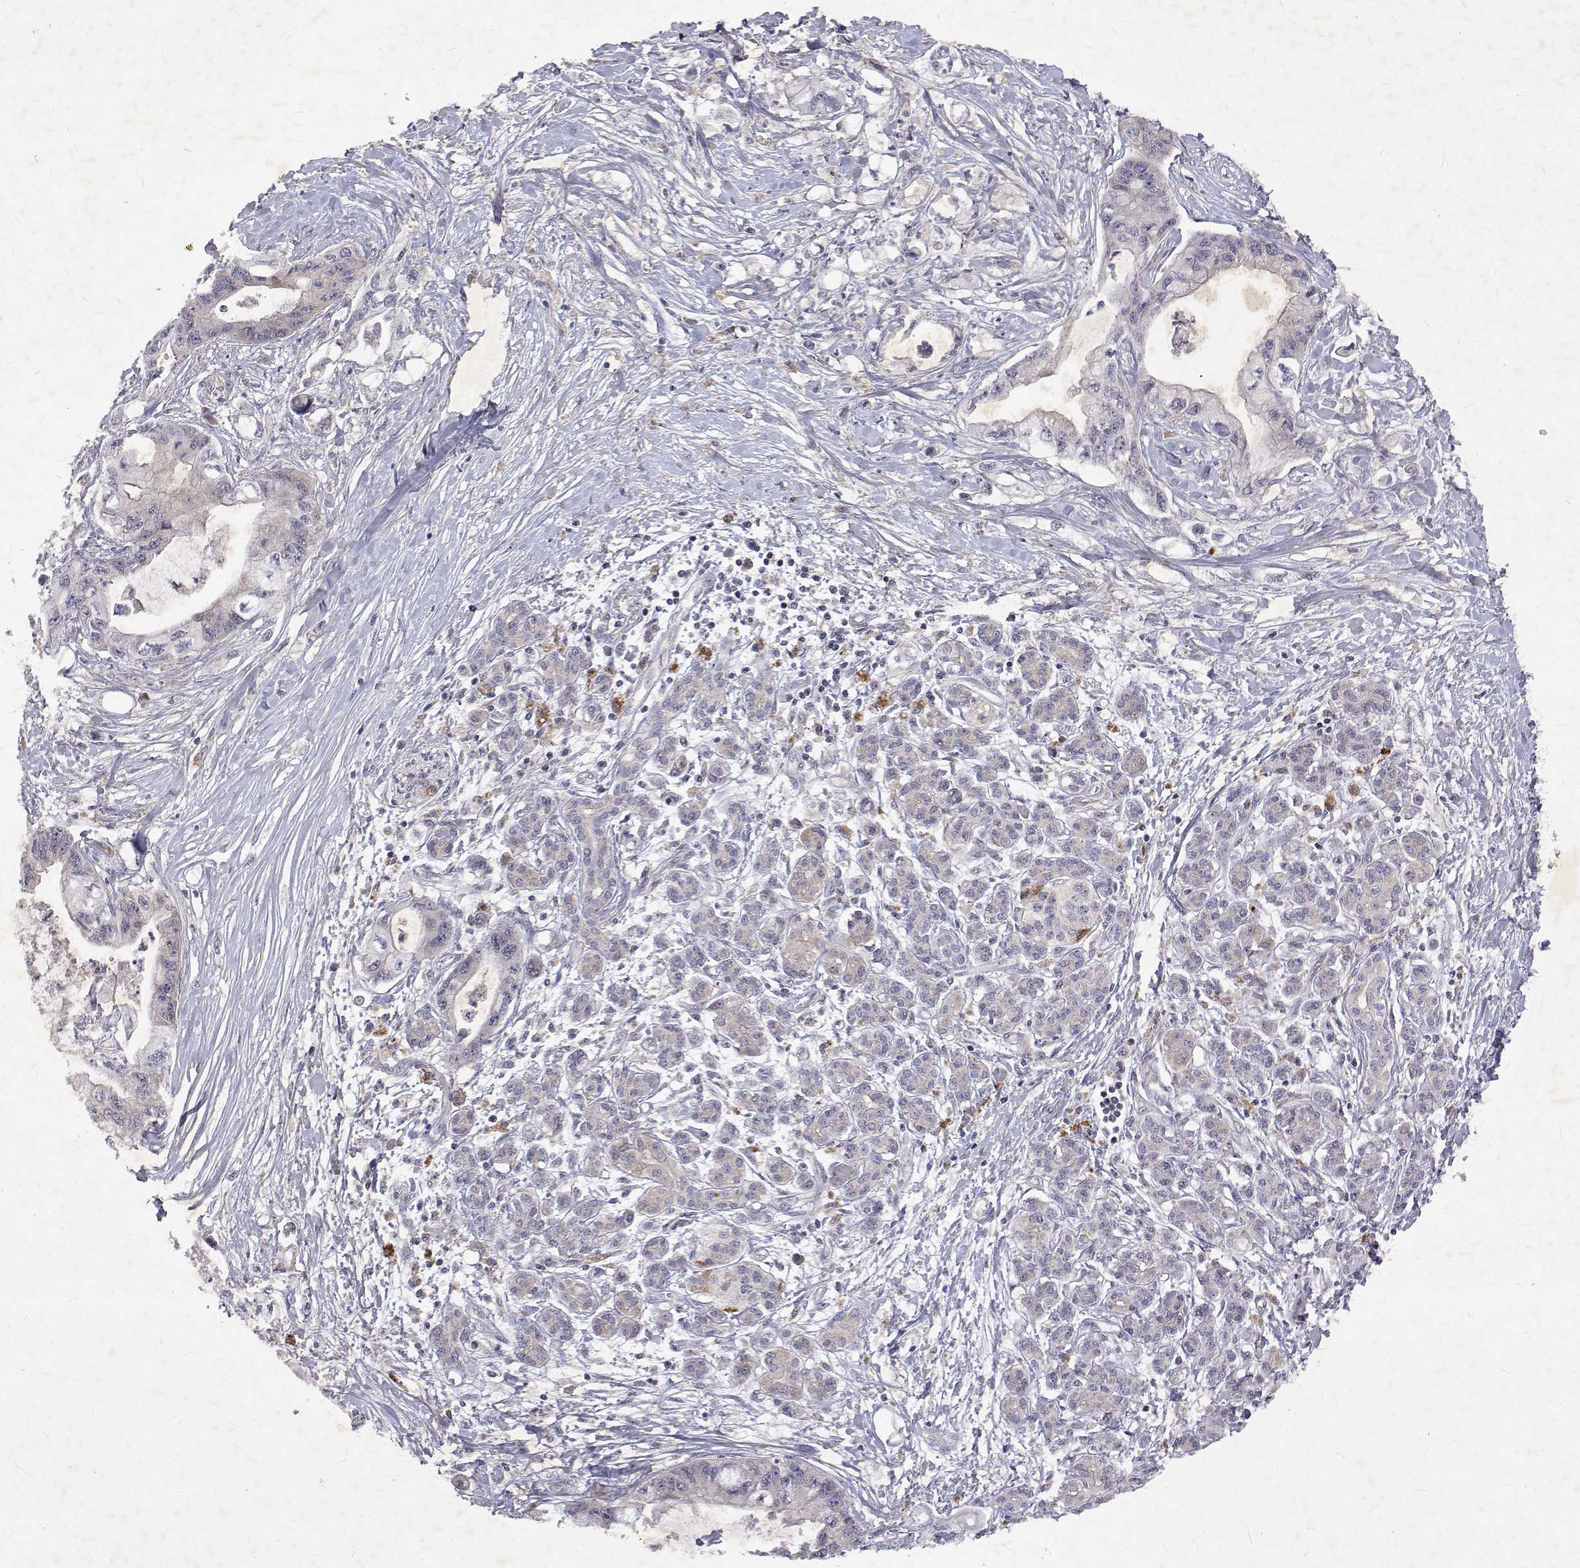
{"staining": {"intensity": "negative", "quantity": "none", "location": "none"}, "tissue": "pancreatic cancer", "cell_type": "Tumor cells", "image_type": "cancer", "snomed": [{"axis": "morphology", "description": "Adenocarcinoma, NOS"}, {"axis": "topography", "description": "Pancreas"}], "caption": "Immunohistochemistry micrograph of pancreatic cancer (adenocarcinoma) stained for a protein (brown), which demonstrates no expression in tumor cells.", "gene": "ALKBH8", "patient": {"sex": "male", "age": 61}}